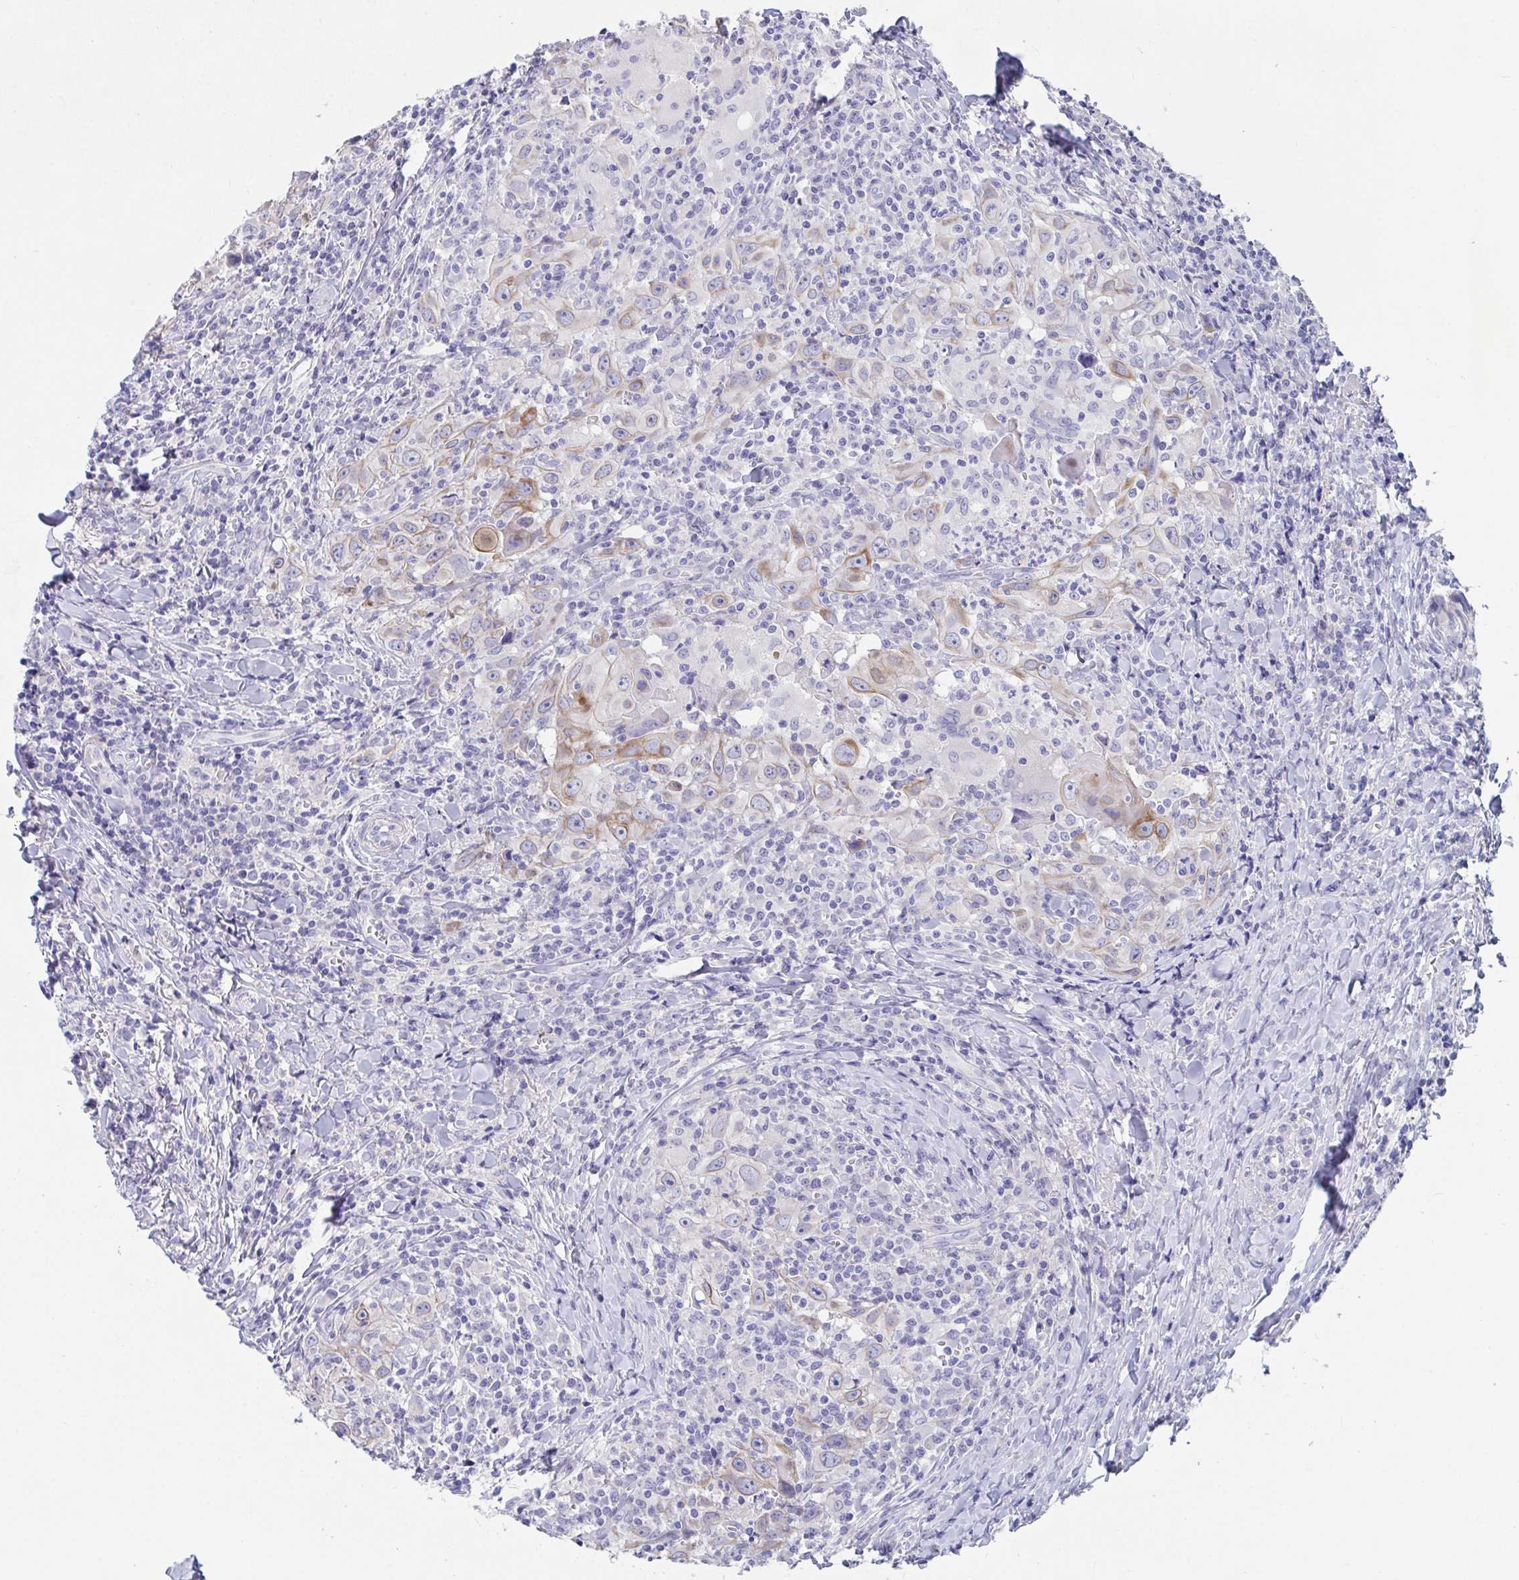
{"staining": {"intensity": "strong", "quantity": "<25%", "location": "cytoplasmic/membranous"}, "tissue": "head and neck cancer", "cell_type": "Tumor cells", "image_type": "cancer", "snomed": [{"axis": "morphology", "description": "Squamous cell carcinoma, NOS"}, {"axis": "topography", "description": "Head-Neck"}], "caption": "Head and neck cancer stained with a protein marker displays strong staining in tumor cells.", "gene": "ZNF561", "patient": {"sex": "female", "age": 95}}